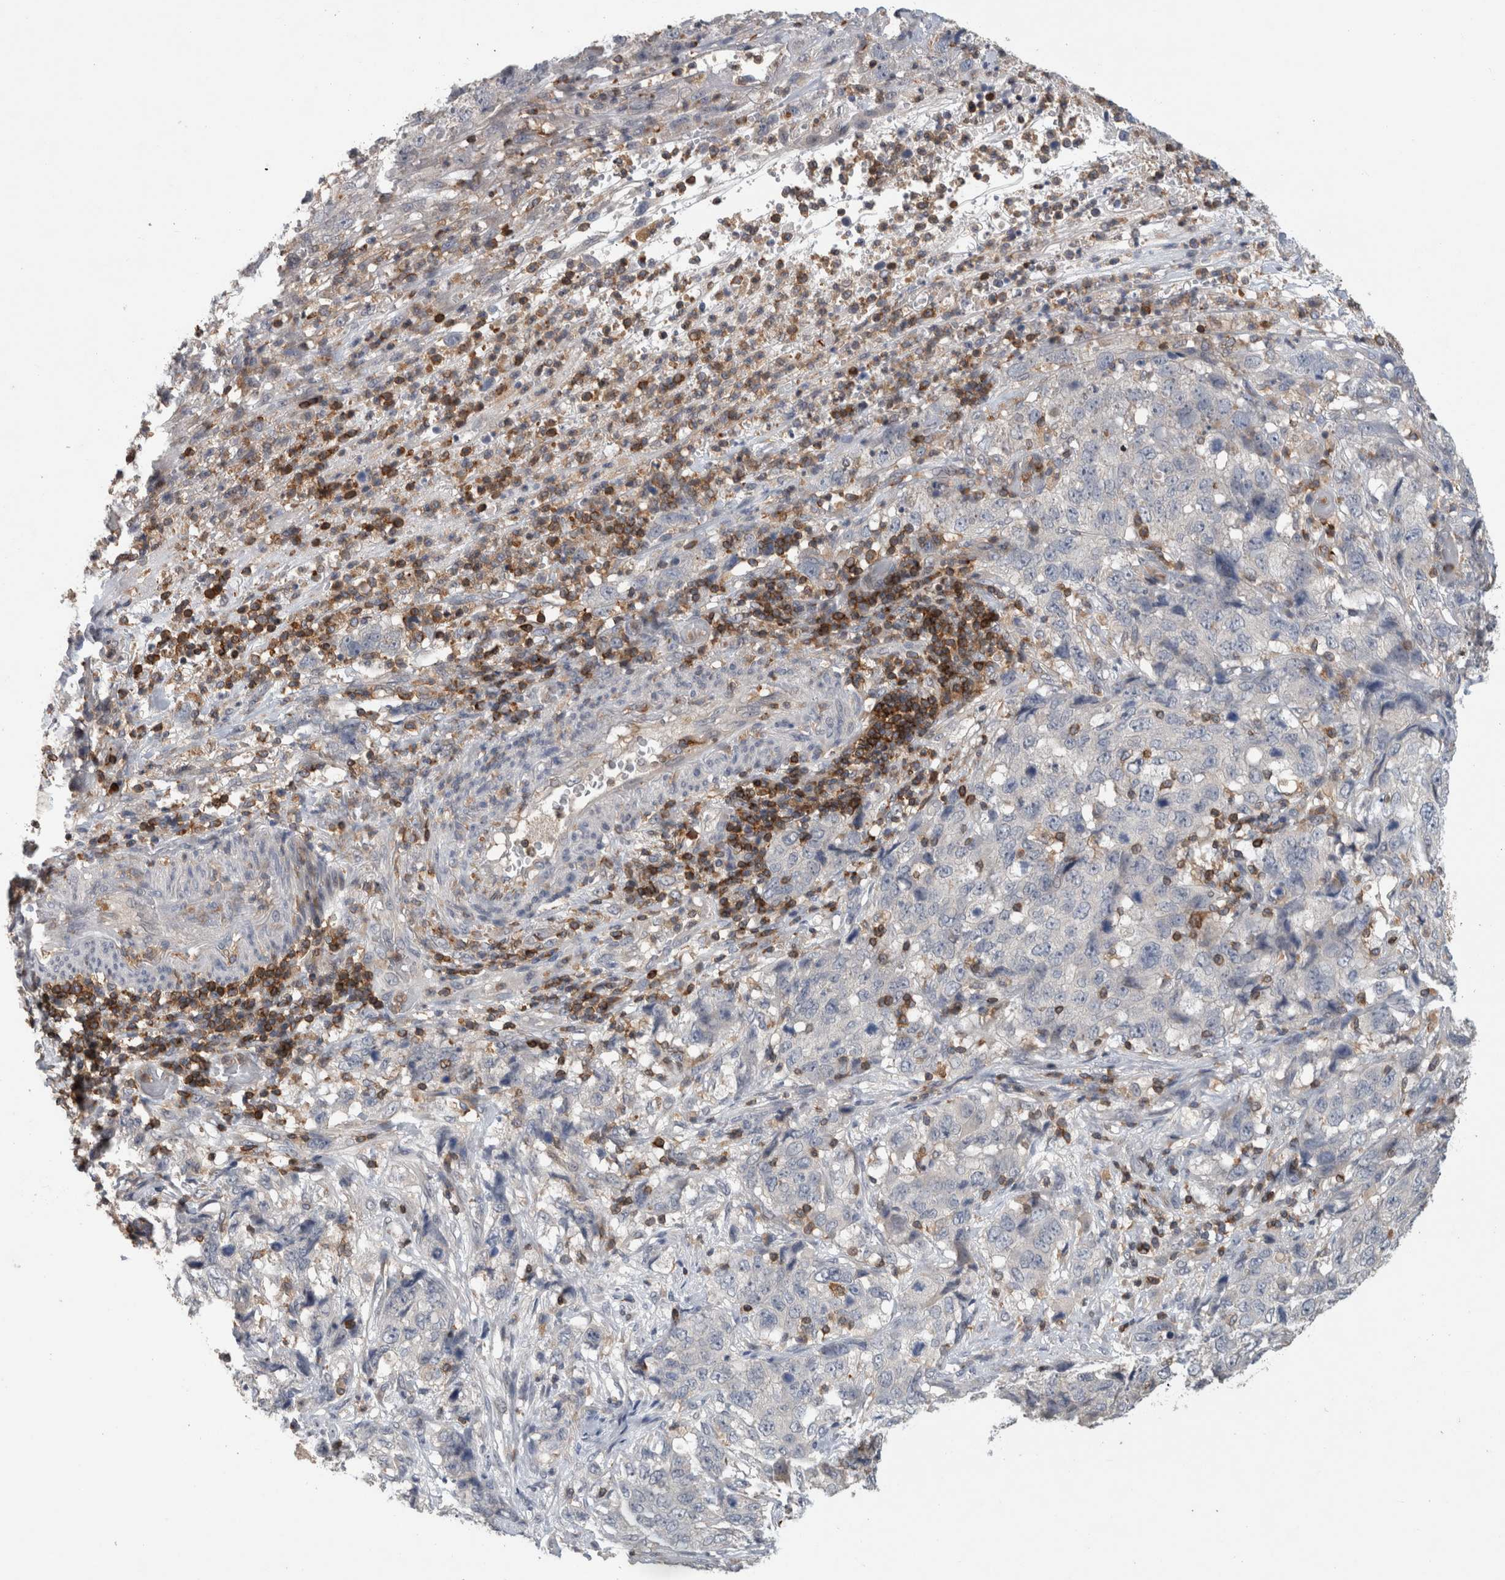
{"staining": {"intensity": "negative", "quantity": "none", "location": "none"}, "tissue": "stomach cancer", "cell_type": "Tumor cells", "image_type": "cancer", "snomed": [{"axis": "morphology", "description": "Adenocarcinoma, NOS"}, {"axis": "topography", "description": "Stomach"}], "caption": "The micrograph demonstrates no significant expression in tumor cells of stomach cancer.", "gene": "GFRA2", "patient": {"sex": "male", "age": 48}}